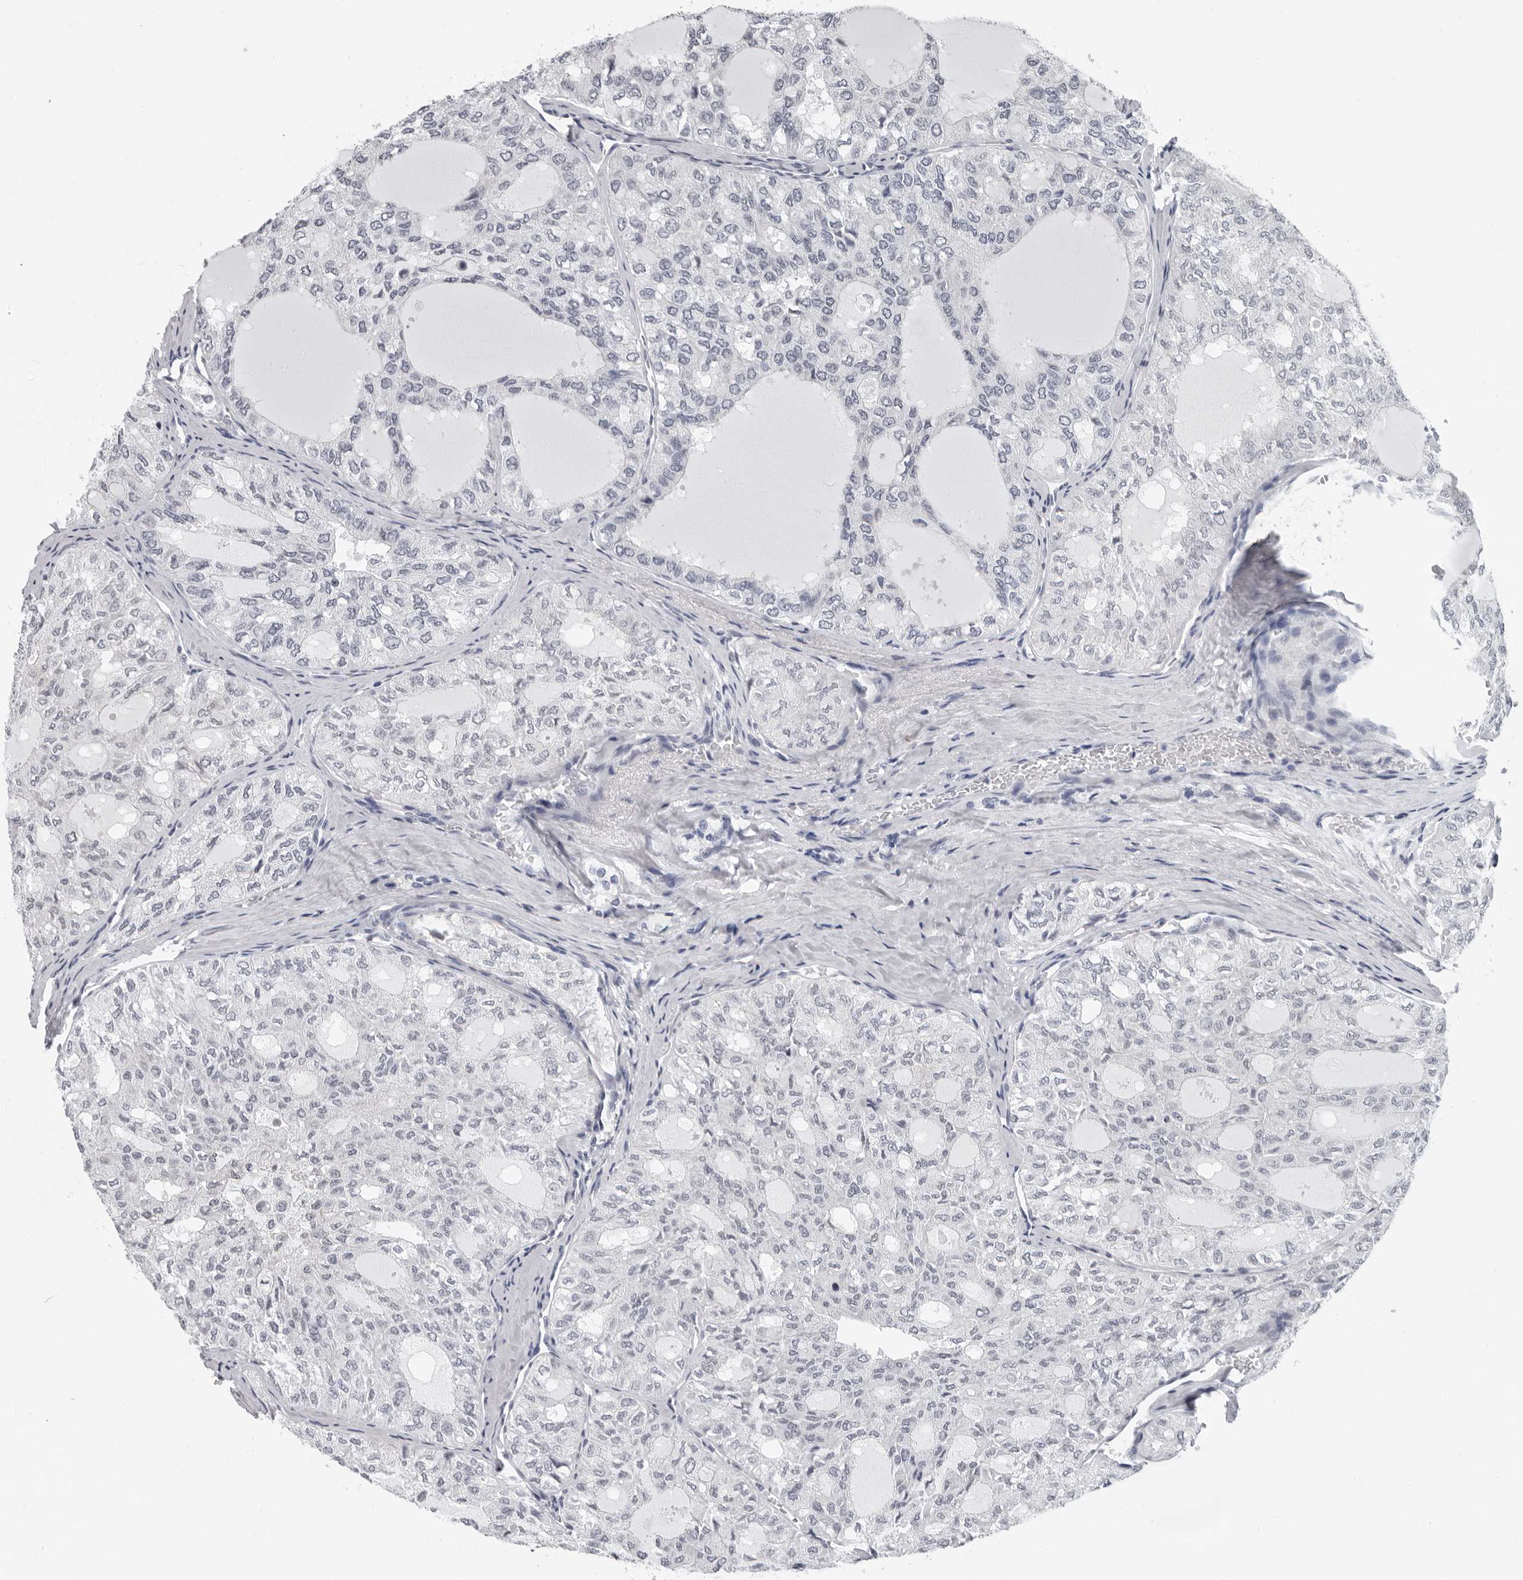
{"staining": {"intensity": "negative", "quantity": "none", "location": "none"}, "tissue": "thyroid cancer", "cell_type": "Tumor cells", "image_type": "cancer", "snomed": [{"axis": "morphology", "description": "Follicular adenoma carcinoma, NOS"}, {"axis": "topography", "description": "Thyroid gland"}], "caption": "High power microscopy micrograph of an IHC micrograph of follicular adenoma carcinoma (thyroid), revealing no significant staining in tumor cells.", "gene": "CCDC28B", "patient": {"sex": "male", "age": 75}}